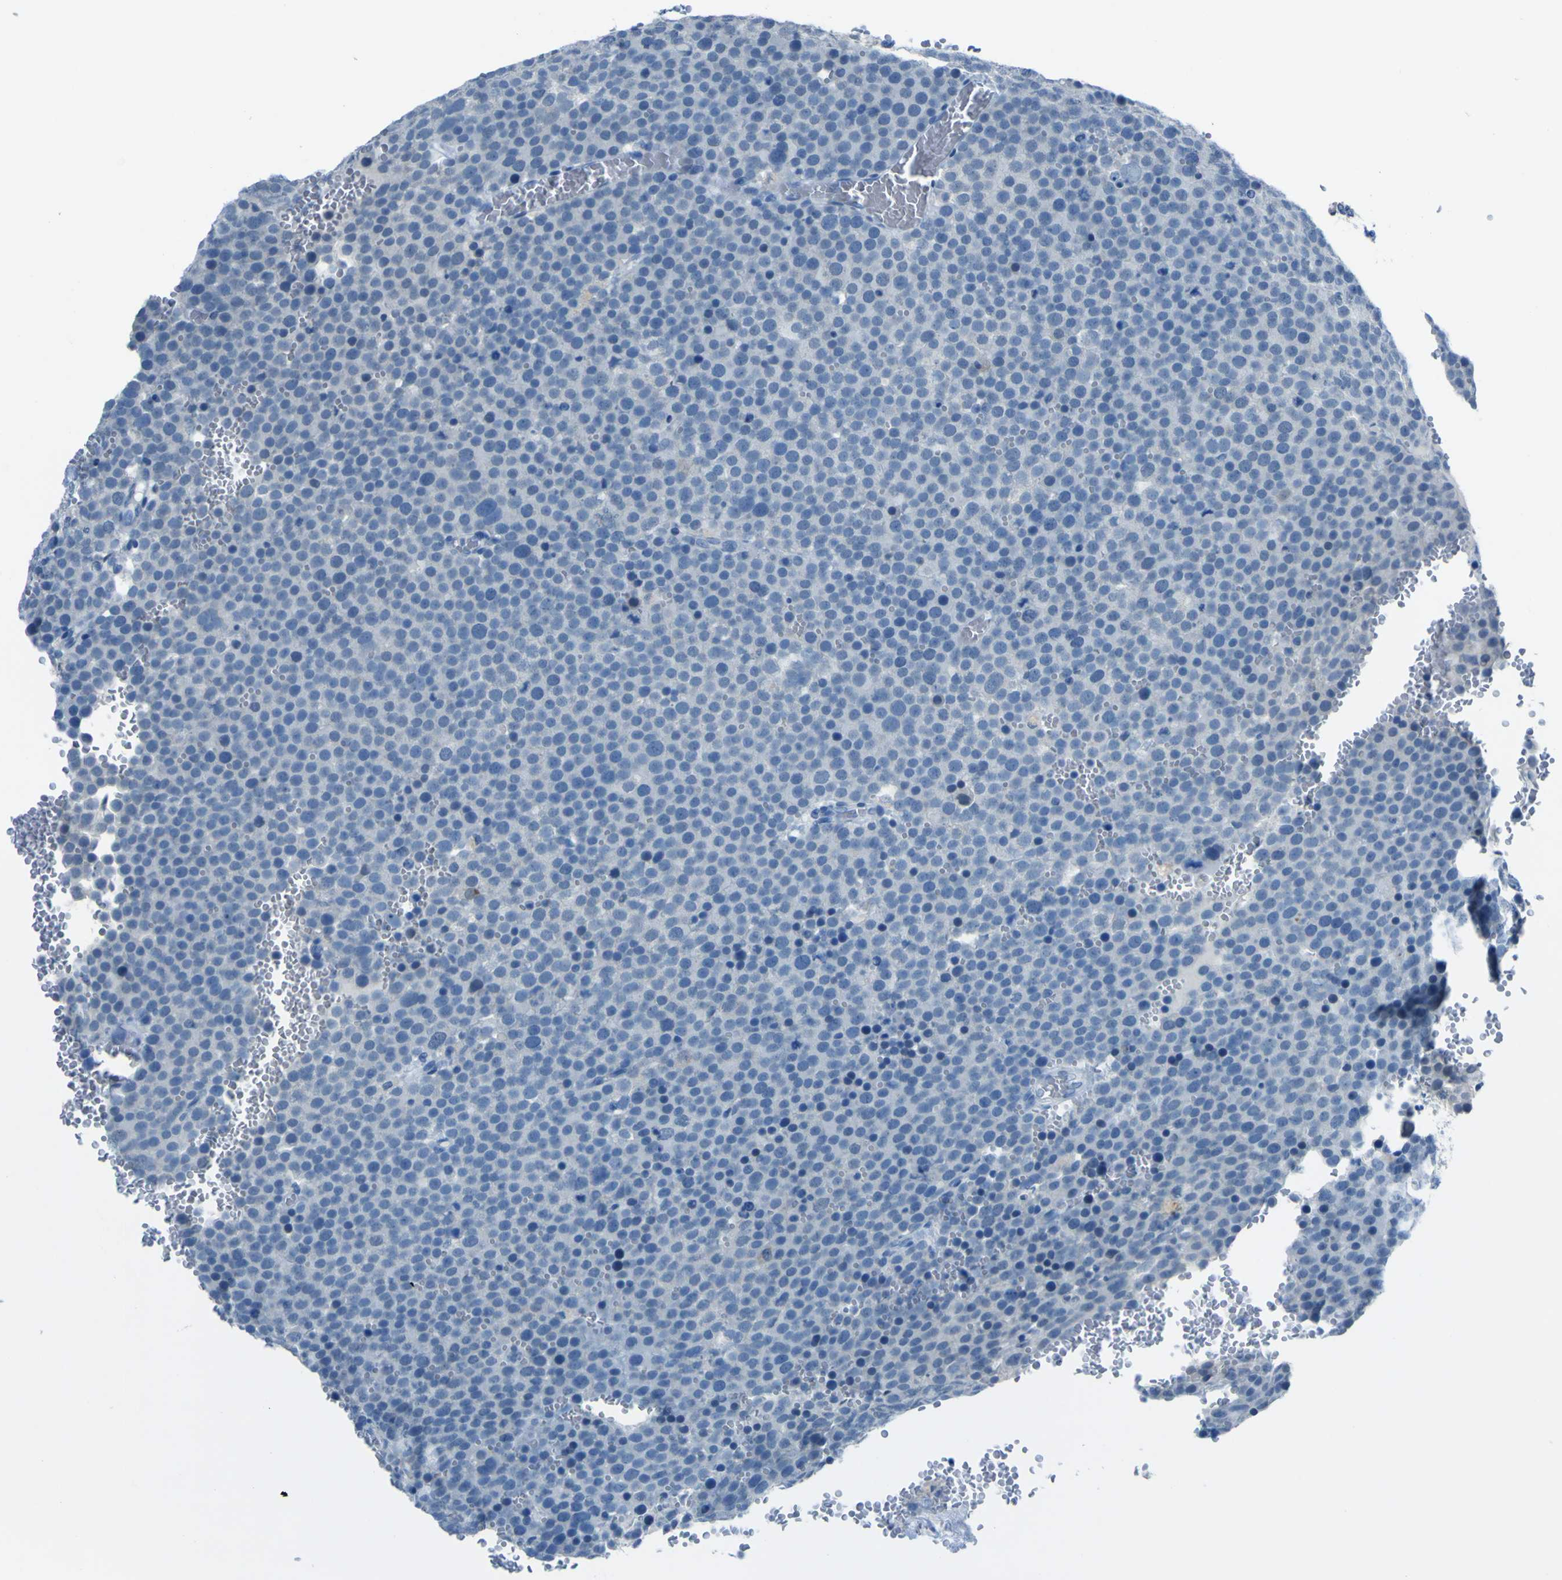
{"staining": {"intensity": "negative", "quantity": "none", "location": "none"}, "tissue": "testis cancer", "cell_type": "Tumor cells", "image_type": "cancer", "snomed": [{"axis": "morphology", "description": "Seminoma, NOS"}, {"axis": "topography", "description": "Testis"}], "caption": "This is an IHC micrograph of human testis seminoma. There is no expression in tumor cells.", "gene": "PHKG1", "patient": {"sex": "male", "age": 71}}